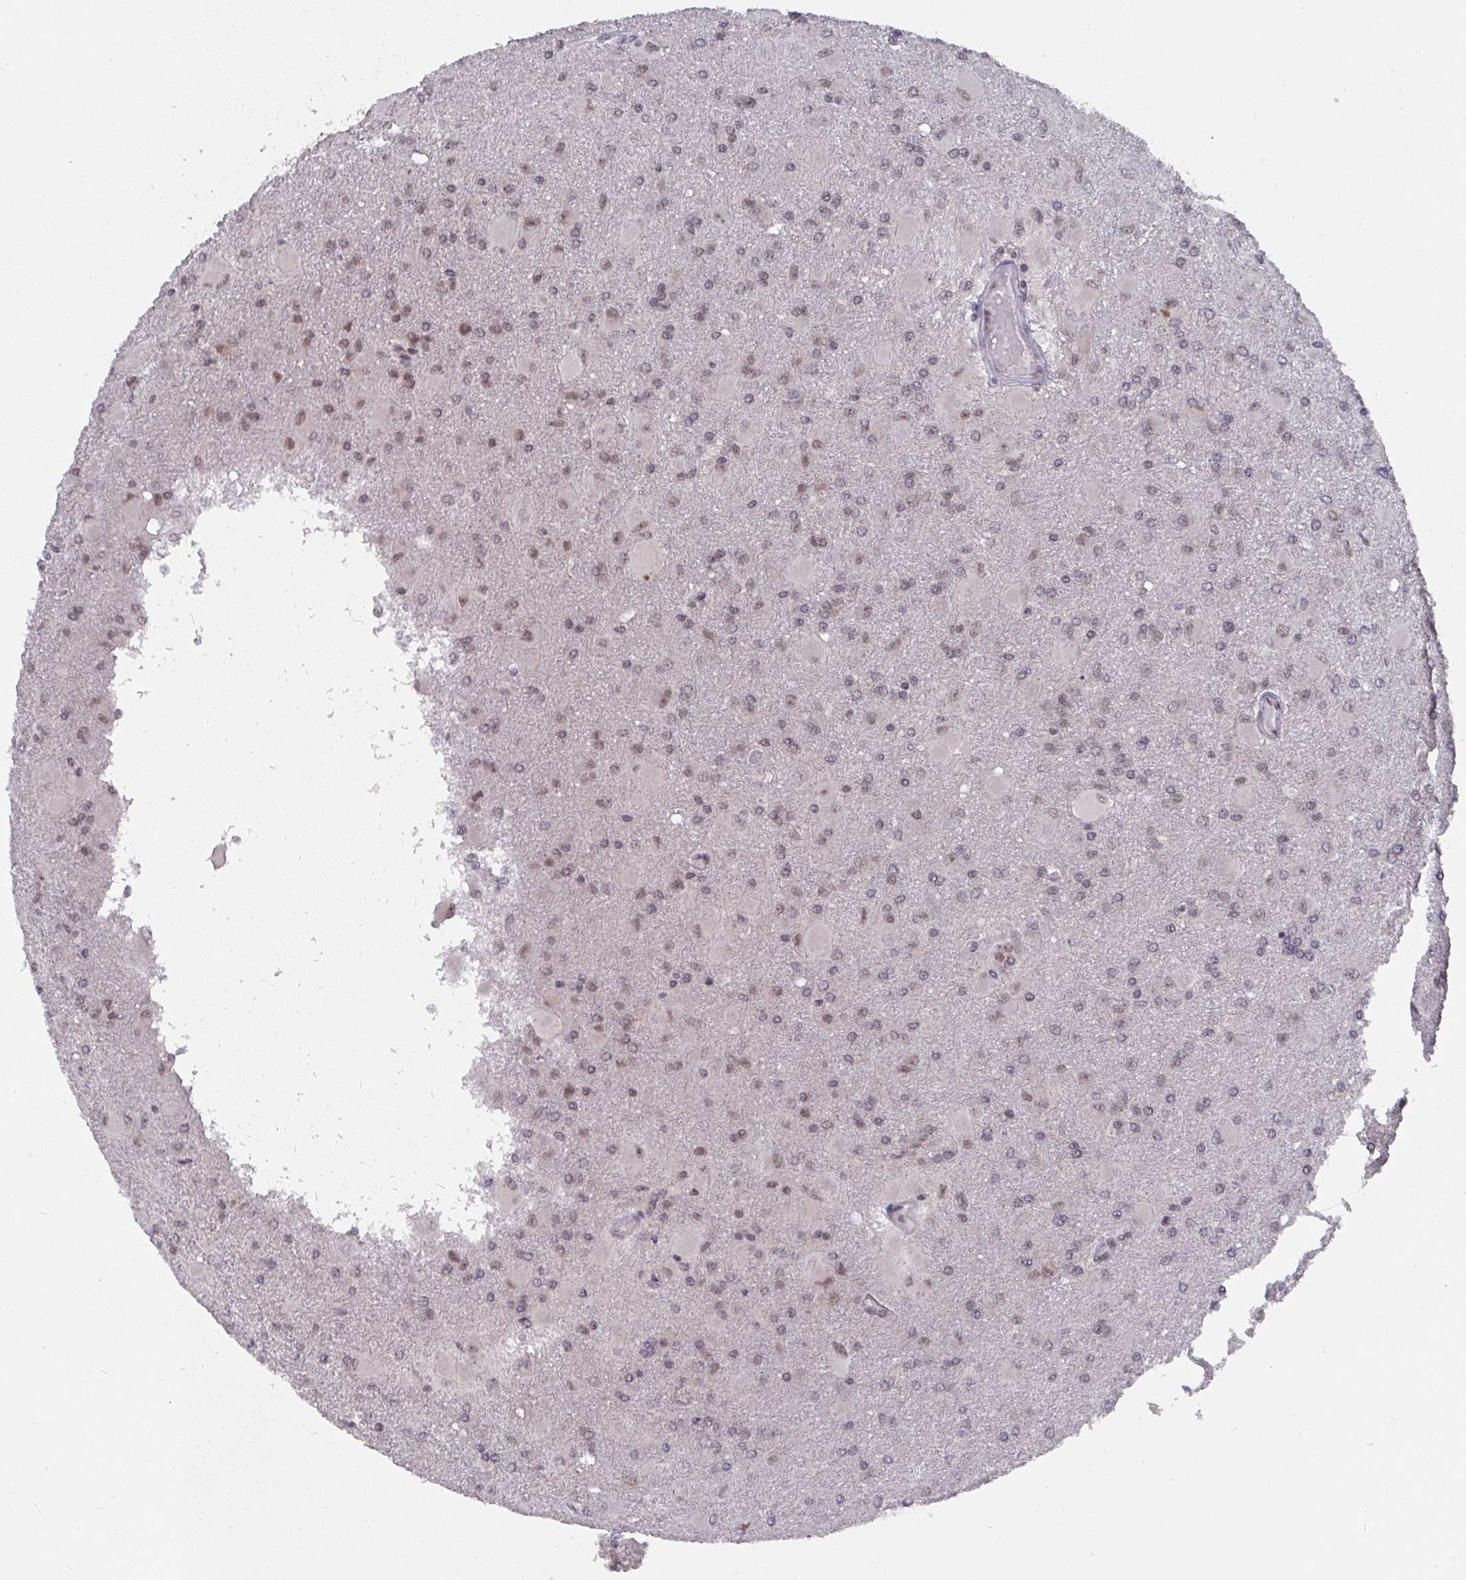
{"staining": {"intensity": "moderate", "quantity": ">75%", "location": "nuclear"}, "tissue": "glioma", "cell_type": "Tumor cells", "image_type": "cancer", "snomed": [{"axis": "morphology", "description": "Glioma, malignant, High grade"}, {"axis": "topography", "description": "Brain"}], "caption": "Tumor cells demonstrate moderate nuclear expression in about >75% of cells in high-grade glioma (malignant).", "gene": "JMJD1C", "patient": {"sex": "male", "age": 67}}